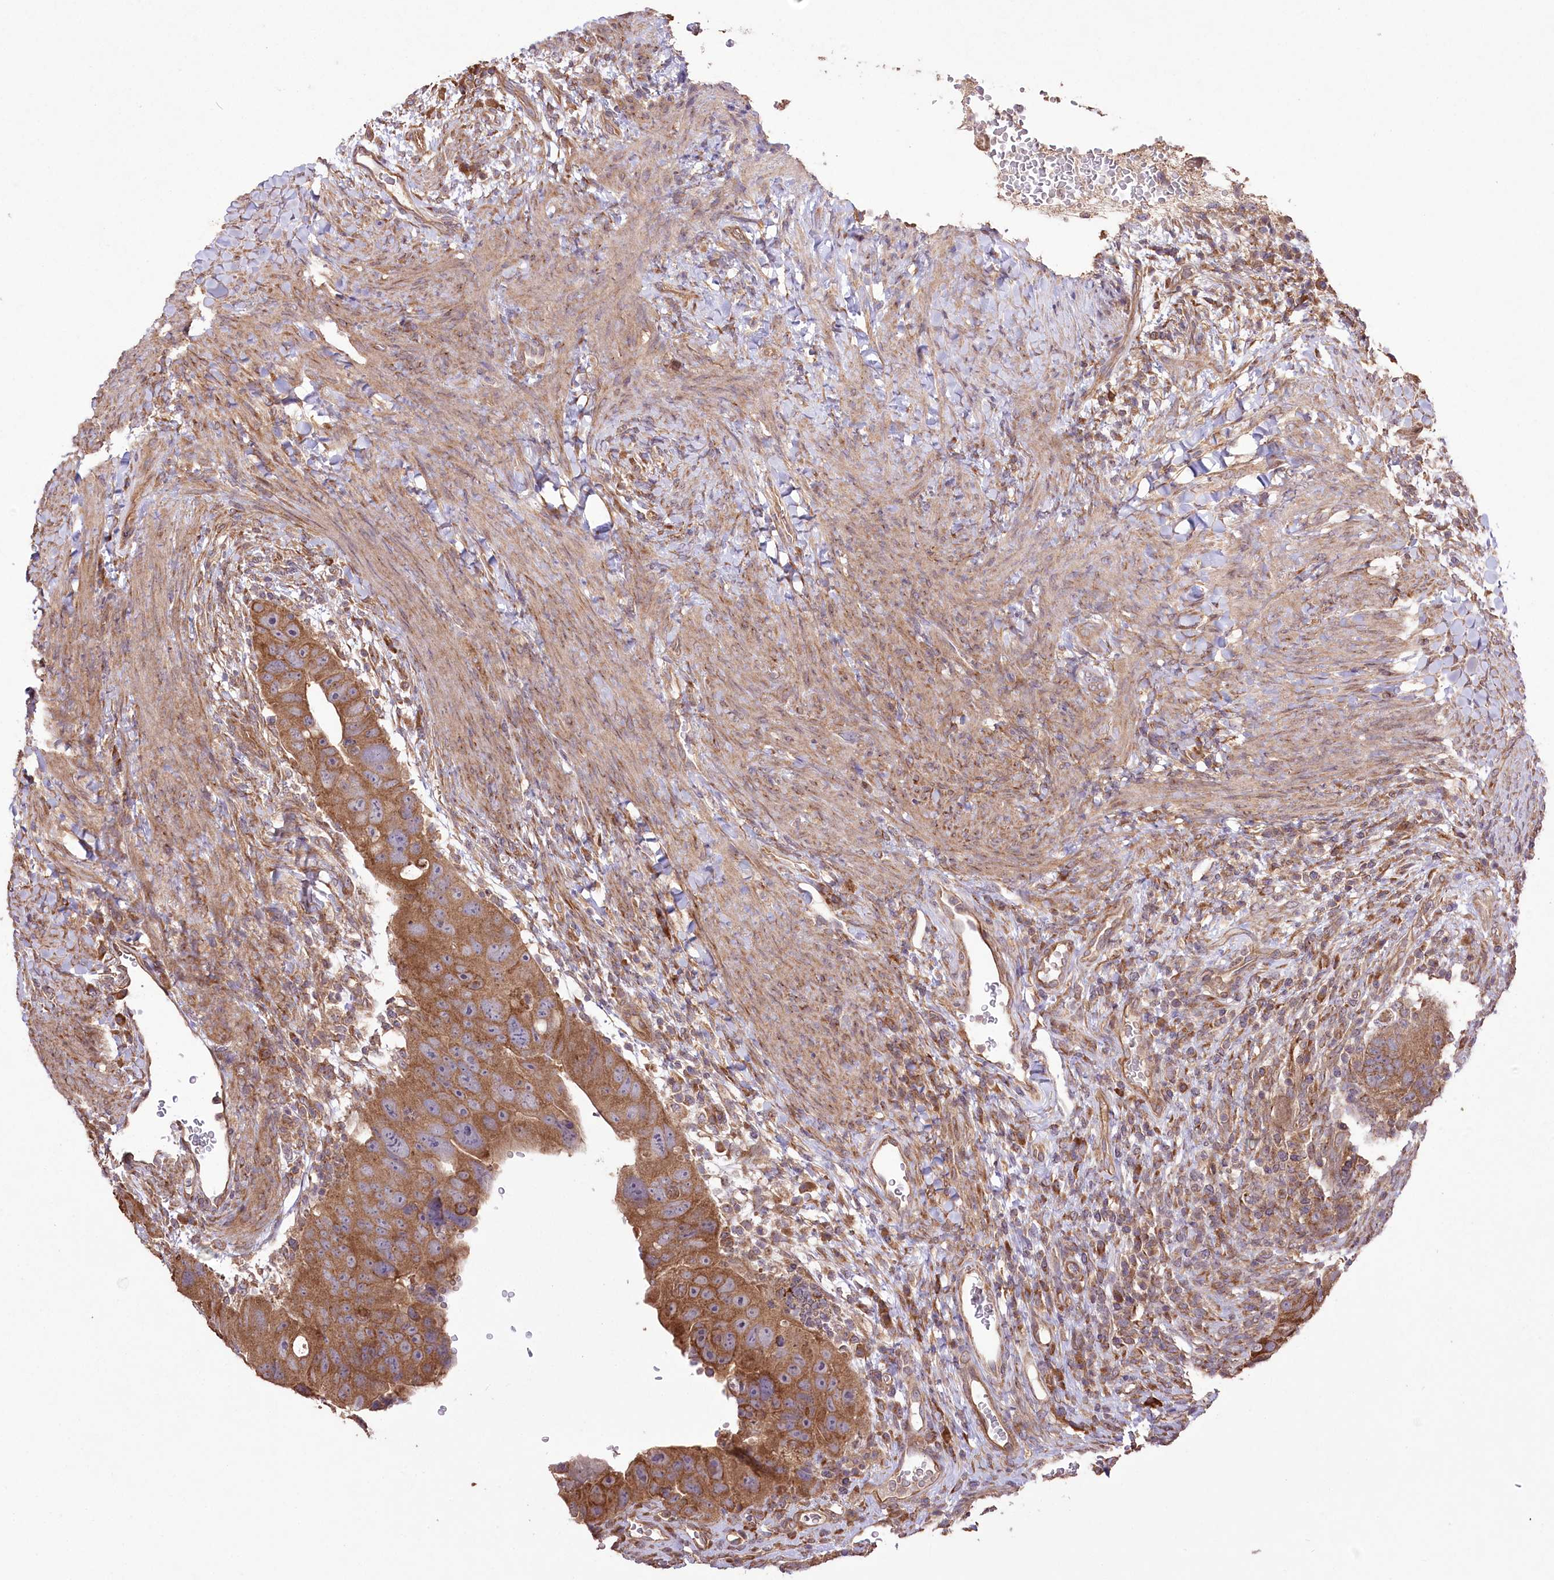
{"staining": {"intensity": "moderate", "quantity": ">75%", "location": "cytoplasmic/membranous"}, "tissue": "colorectal cancer", "cell_type": "Tumor cells", "image_type": "cancer", "snomed": [{"axis": "morphology", "description": "Adenocarcinoma, NOS"}, {"axis": "topography", "description": "Rectum"}], "caption": "Colorectal cancer (adenocarcinoma) stained with immunohistochemistry reveals moderate cytoplasmic/membranous expression in about >75% of tumor cells.", "gene": "PRSS53", "patient": {"sex": "male", "age": 59}}